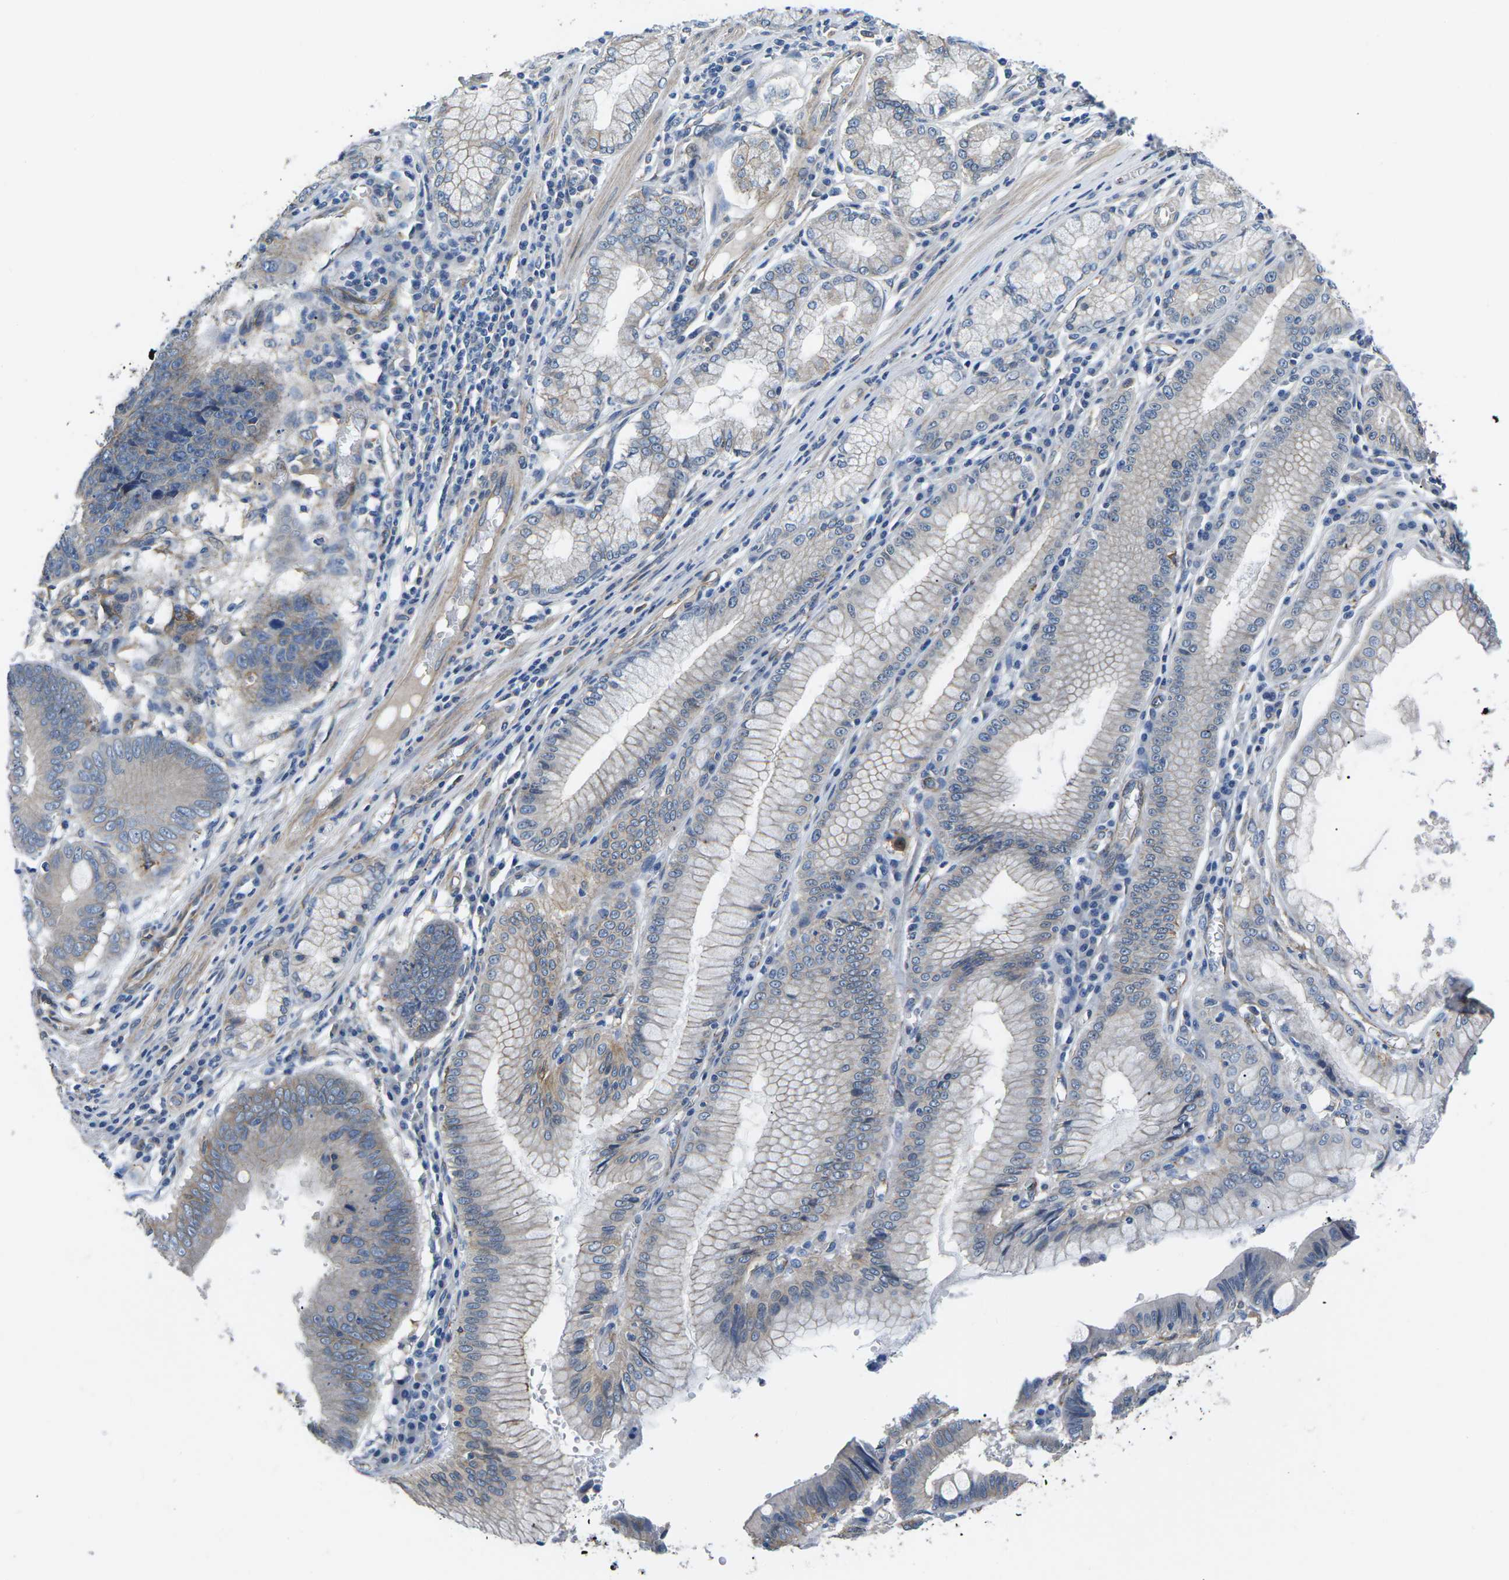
{"staining": {"intensity": "weak", "quantity": "<25%", "location": "cytoplasmic/membranous"}, "tissue": "stomach cancer", "cell_type": "Tumor cells", "image_type": "cancer", "snomed": [{"axis": "morphology", "description": "Adenocarcinoma, NOS"}, {"axis": "topography", "description": "Stomach"}], "caption": "Tumor cells show no significant staining in stomach cancer. Nuclei are stained in blue.", "gene": "CTNND1", "patient": {"sex": "male", "age": 59}}